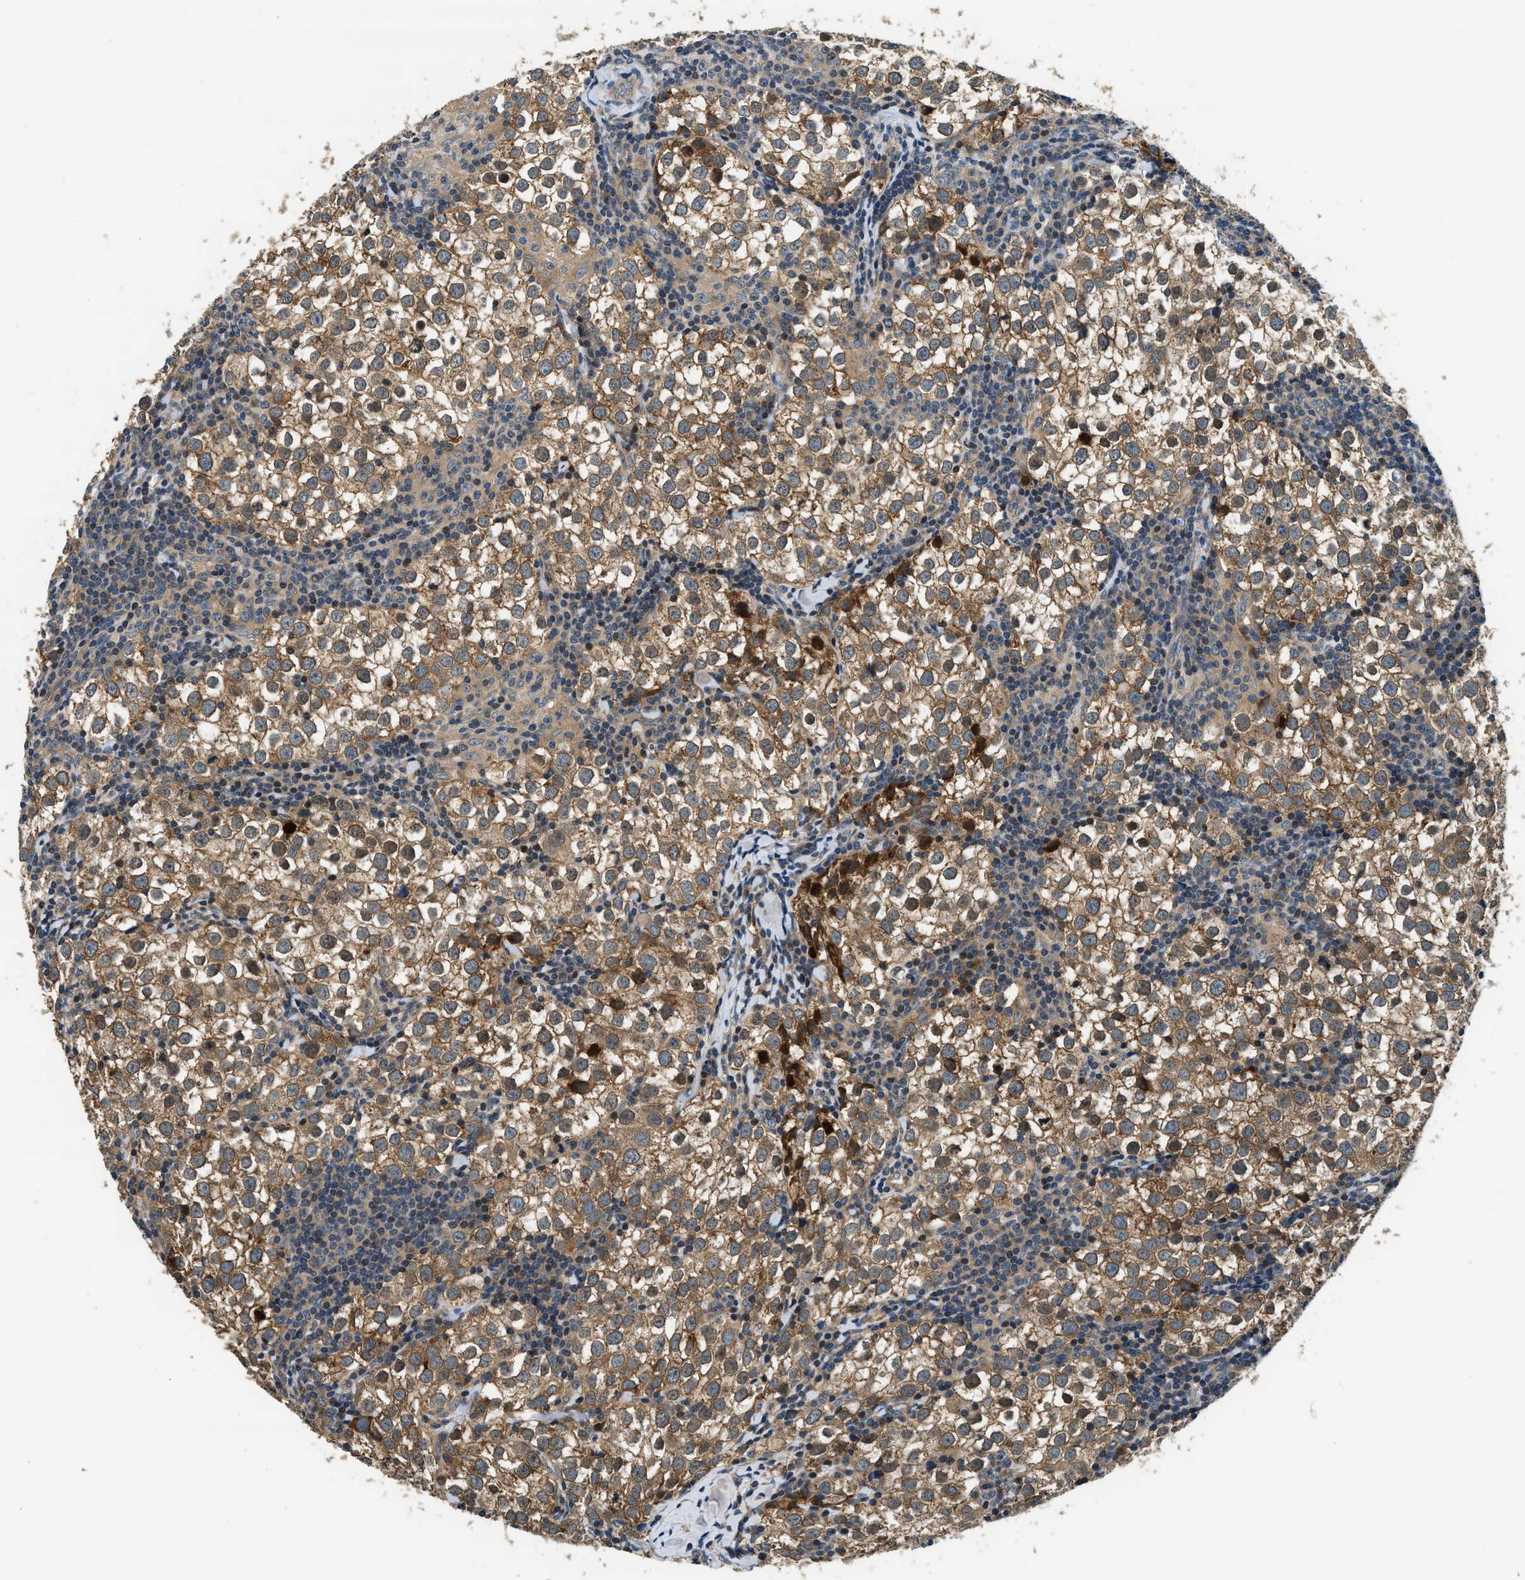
{"staining": {"intensity": "moderate", "quantity": ">75%", "location": "cytoplasmic/membranous"}, "tissue": "testis cancer", "cell_type": "Tumor cells", "image_type": "cancer", "snomed": [{"axis": "morphology", "description": "Seminoma, NOS"}, {"axis": "morphology", "description": "Carcinoma, Embryonal, NOS"}, {"axis": "topography", "description": "Testis"}], "caption": "This histopathology image demonstrates IHC staining of human testis embryonal carcinoma, with medium moderate cytoplasmic/membranous positivity in approximately >75% of tumor cells.", "gene": "IL3RA", "patient": {"sex": "male", "age": 36}}